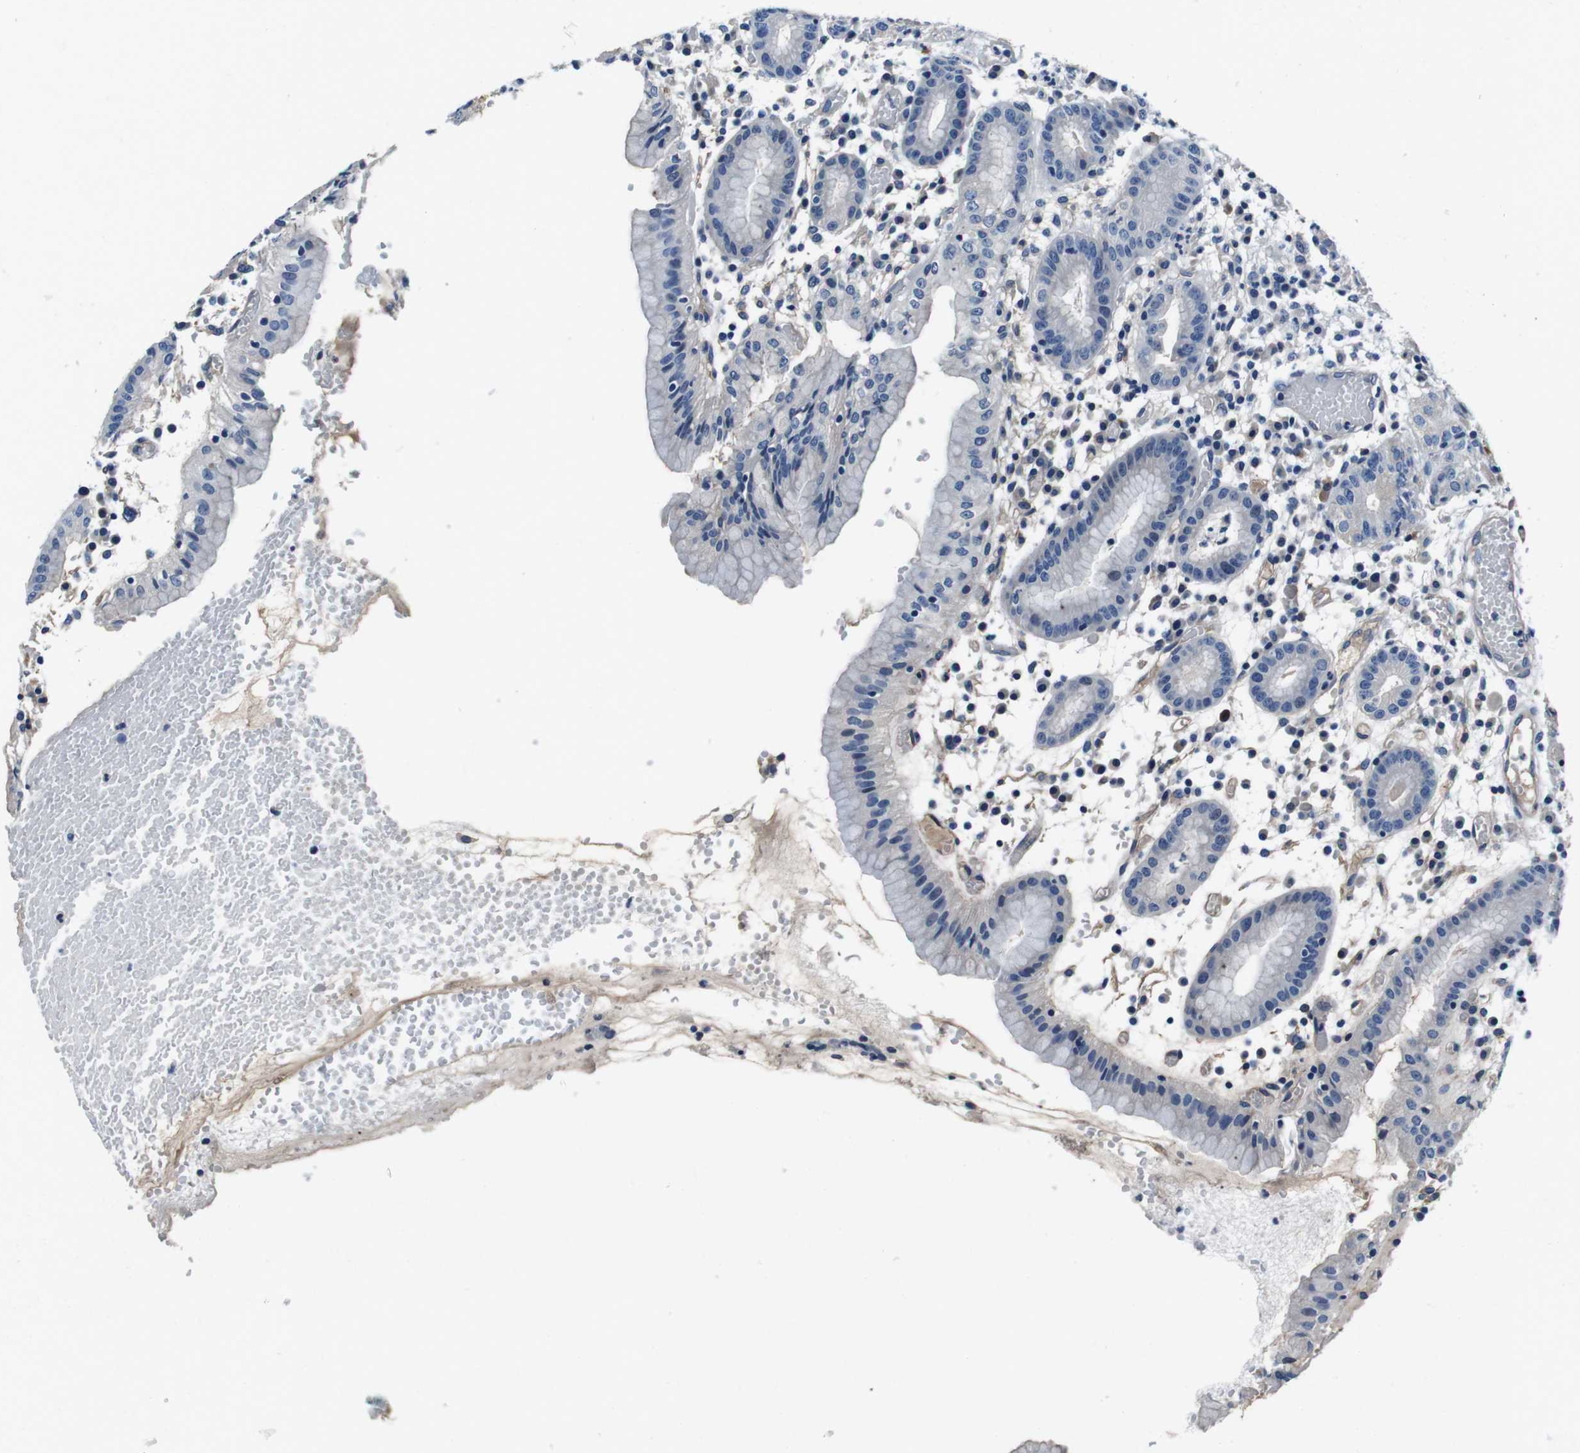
{"staining": {"intensity": "negative", "quantity": "none", "location": "none"}, "tissue": "stomach", "cell_type": "Glandular cells", "image_type": "normal", "snomed": [{"axis": "morphology", "description": "Normal tissue, NOS"}, {"axis": "topography", "description": "Stomach"}, {"axis": "topography", "description": "Stomach, lower"}], "caption": "Micrograph shows no significant protein expression in glandular cells of normal stomach. The staining is performed using DAB (3,3'-diaminobenzidine) brown chromogen with nuclei counter-stained in using hematoxylin.", "gene": "CASQ1", "patient": {"sex": "female", "age": 75}}